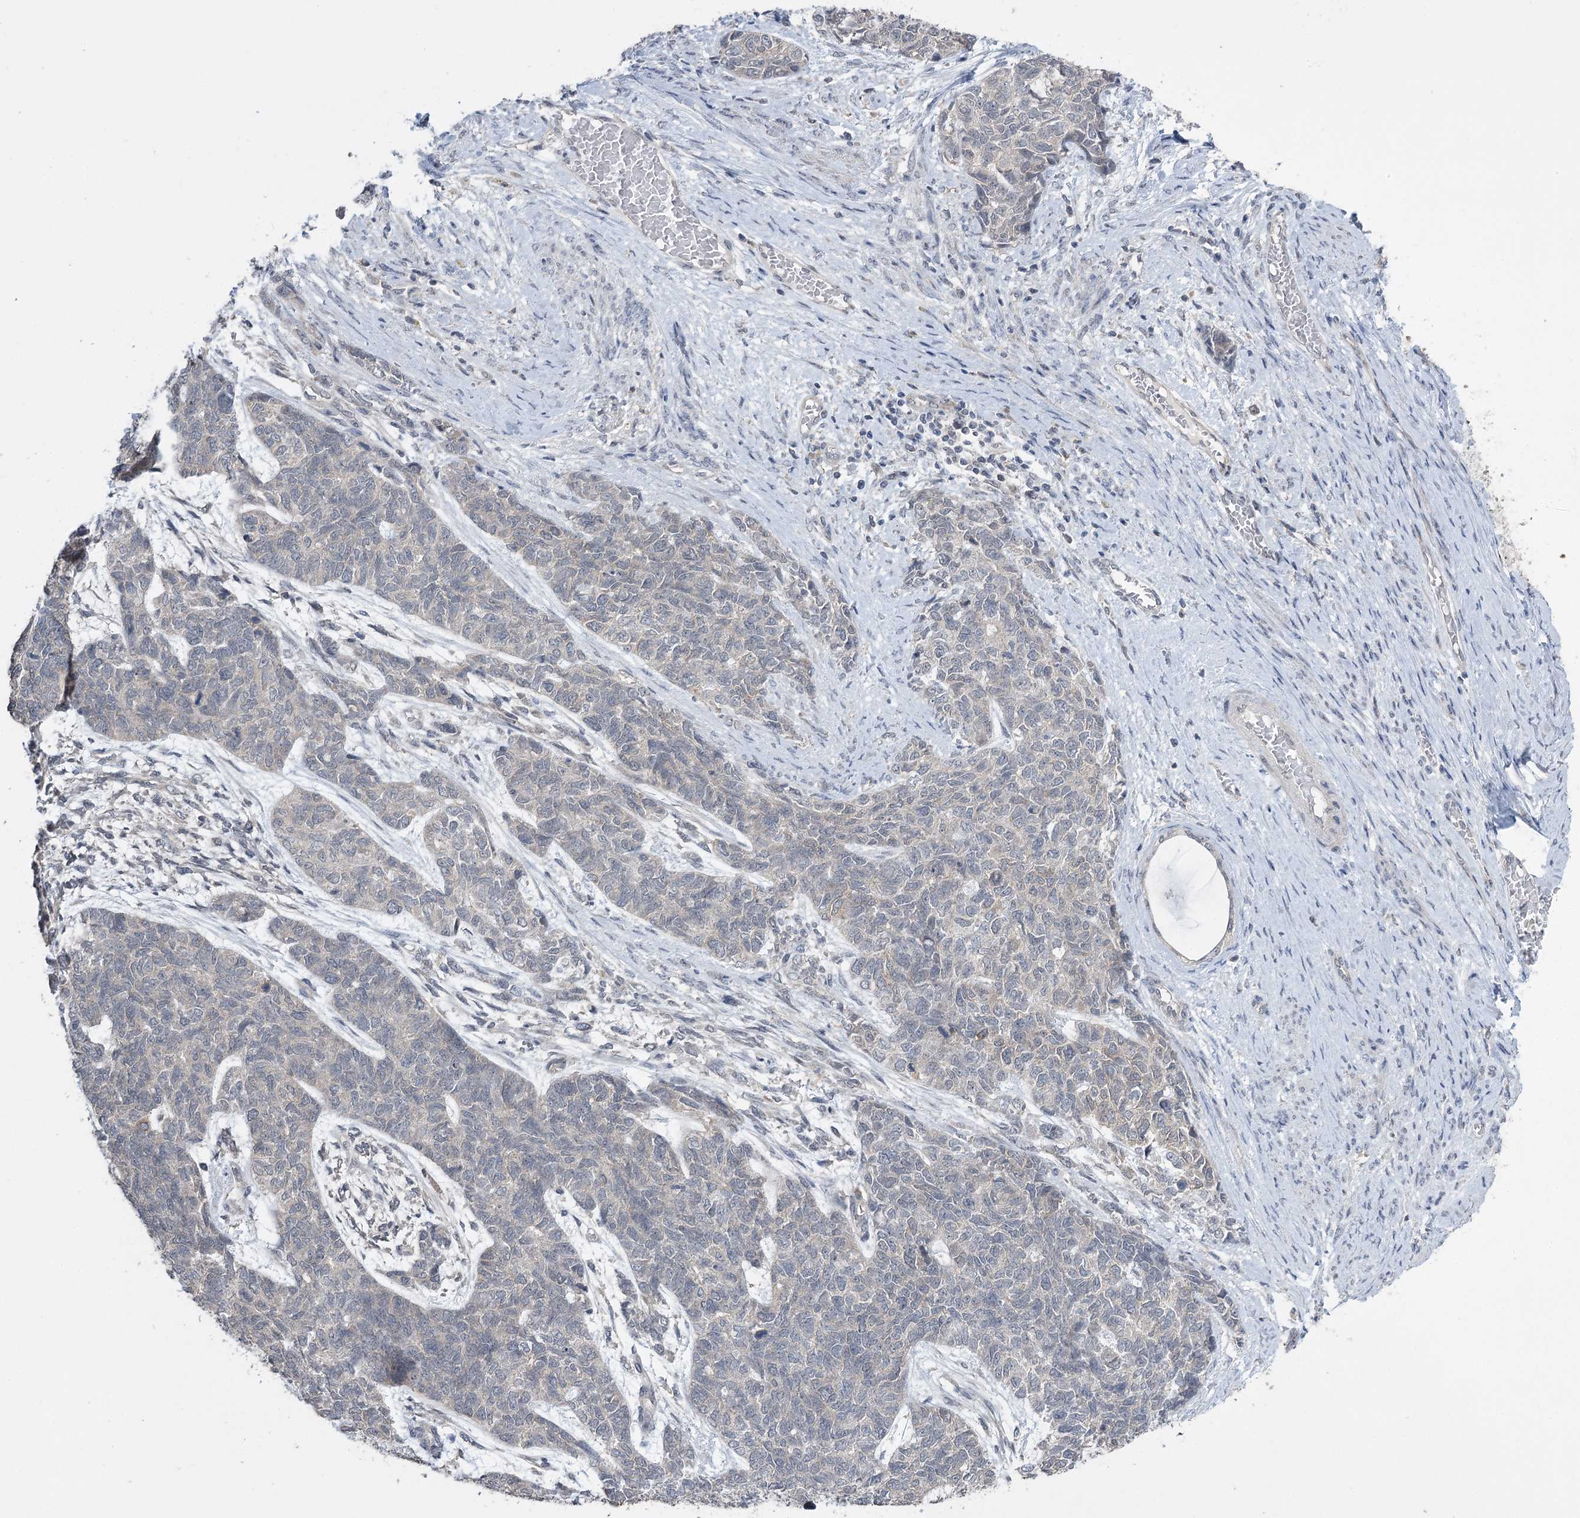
{"staining": {"intensity": "negative", "quantity": "none", "location": "none"}, "tissue": "cervical cancer", "cell_type": "Tumor cells", "image_type": "cancer", "snomed": [{"axis": "morphology", "description": "Squamous cell carcinoma, NOS"}, {"axis": "topography", "description": "Cervix"}], "caption": "The IHC histopathology image has no significant expression in tumor cells of cervical squamous cell carcinoma tissue. (DAB IHC visualized using brightfield microscopy, high magnification).", "gene": "PHYHIPL", "patient": {"sex": "female", "age": 63}}